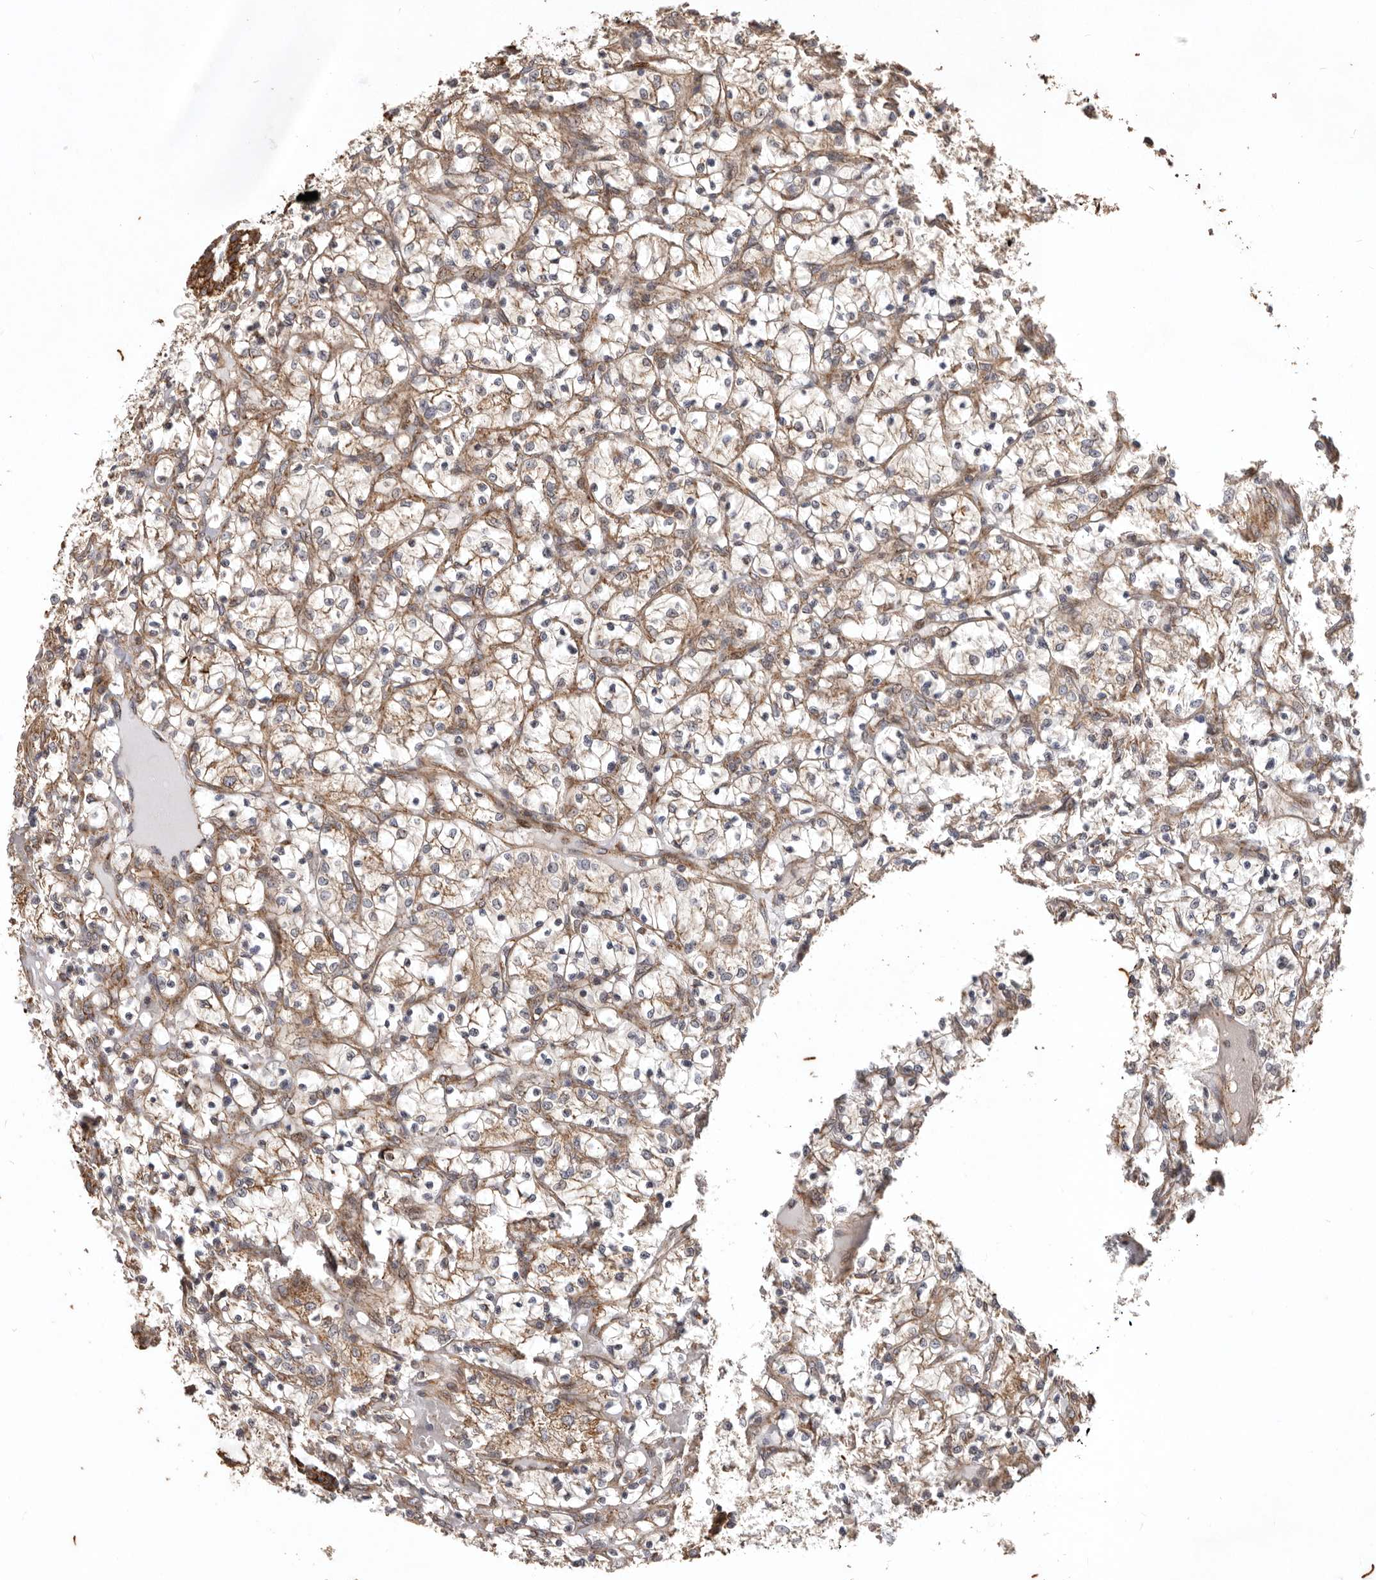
{"staining": {"intensity": "moderate", "quantity": ">75%", "location": "cytoplasmic/membranous"}, "tissue": "renal cancer", "cell_type": "Tumor cells", "image_type": "cancer", "snomed": [{"axis": "morphology", "description": "Adenocarcinoma, NOS"}, {"axis": "topography", "description": "Kidney"}], "caption": "This histopathology image exhibits immunohistochemistry (IHC) staining of human renal cancer, with medium moderate cytoplasmic/membranous expression in approximately >75% of tumor cells.", "gene": "MRPS10", "patient": {"sex": "female", "age": 69}}